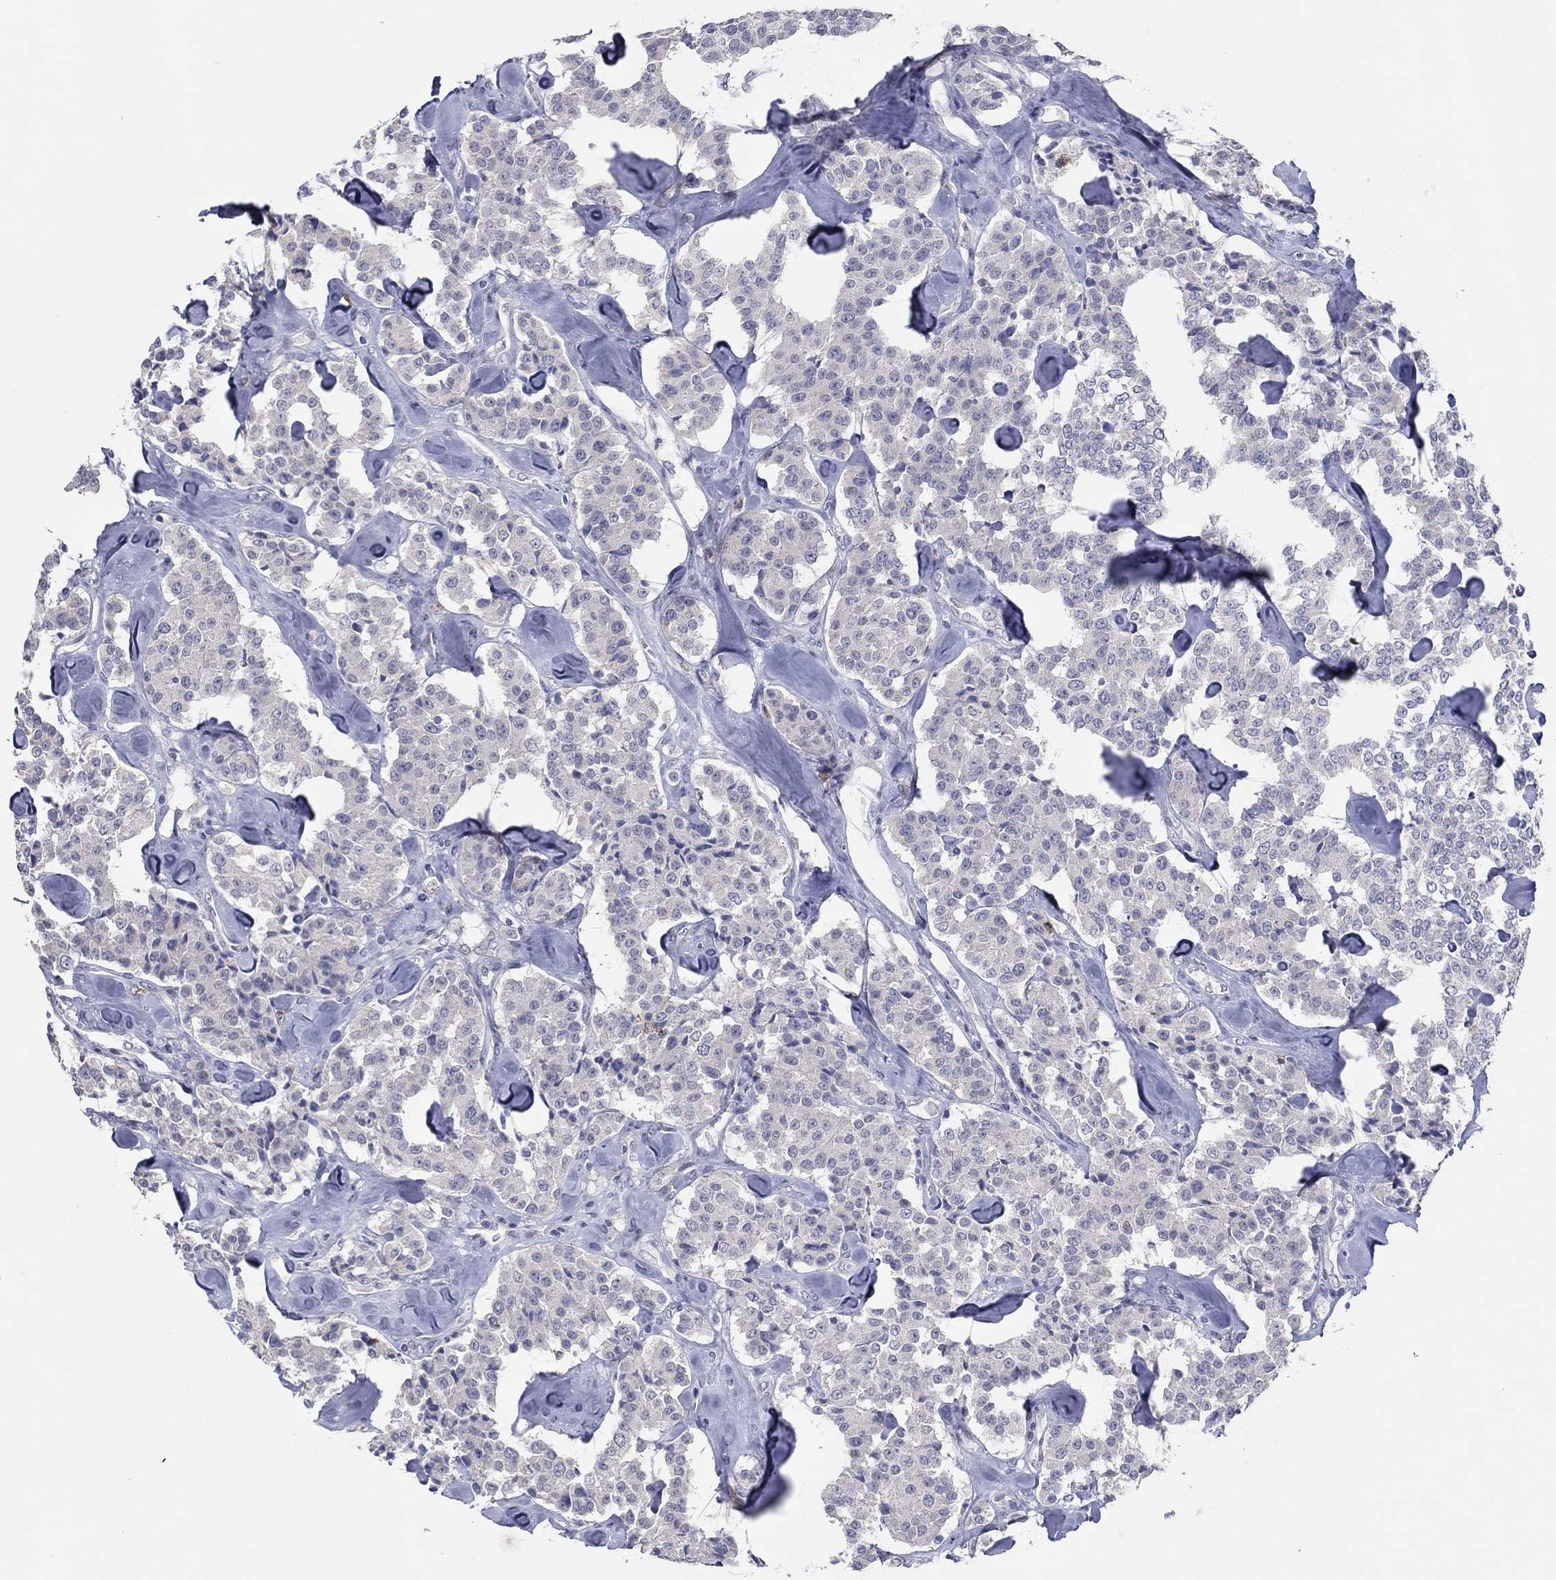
{"staining": {"intensity": "negative", "quantity": "none", "location": "none"}, "tissue": "carcinoid", "cell_type": "Tumor cells", "image_type": "cancer", "snomed": [{"axis": "morphology", "description": "Carcinoid, malignant, NOS"}, {"axis": "topography", "description": "Pancreas"}], "caption": "Carcinoid was stained to show a protein in brown. There is no significant expression in tumor cells.", "gene": "ITGAE", "patient": {"sex": "male", "age": 41}}